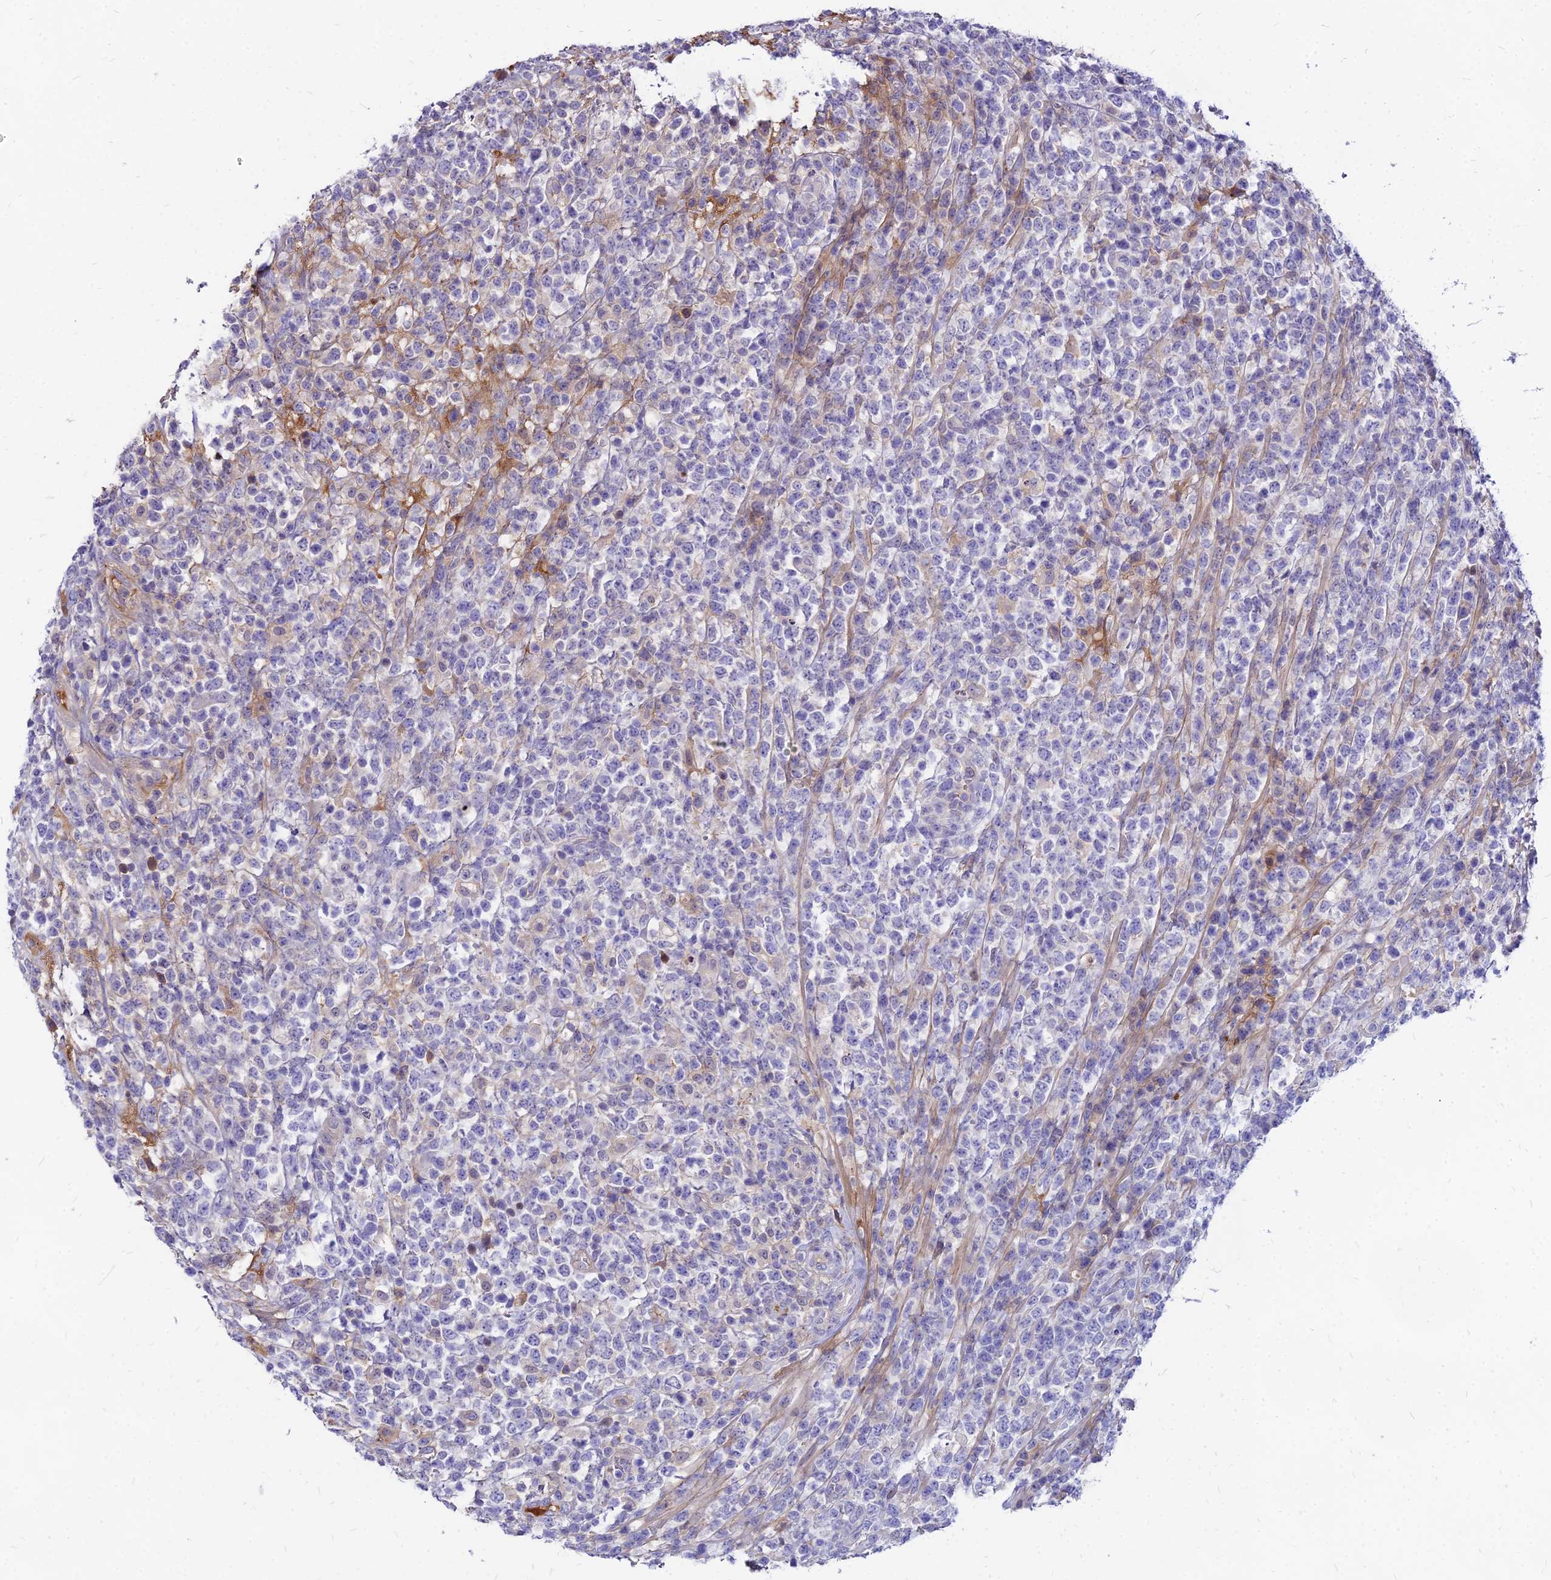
{"staining": {"intensity": "negative", "quantity": "none", "location": "none"}, "tissue": "lymphoma", "cell_type": "Tumor cells", "image_type": "cancer", "snomed": [{"axis": "morphology", "description": "Malignant lymphoma, non-Hodgkin's type, High grade"}, {"axis": "topography", "description": "Colon"}], "caption": "IHC image of neoplastic tissue: malignant lymphoma, non-Hodgkin's type (high-grade) stained with DAB (3,3'-diaminobenzidine) displays no significant protein expression in tumor cells. (Stains: DAB immunohistochemistry with hematoxylin counter stain, Microscopy: brightfield microscopy at high magnification).", "gene": "ACSM6", "patient": {"sex": "female", "age": 53}}